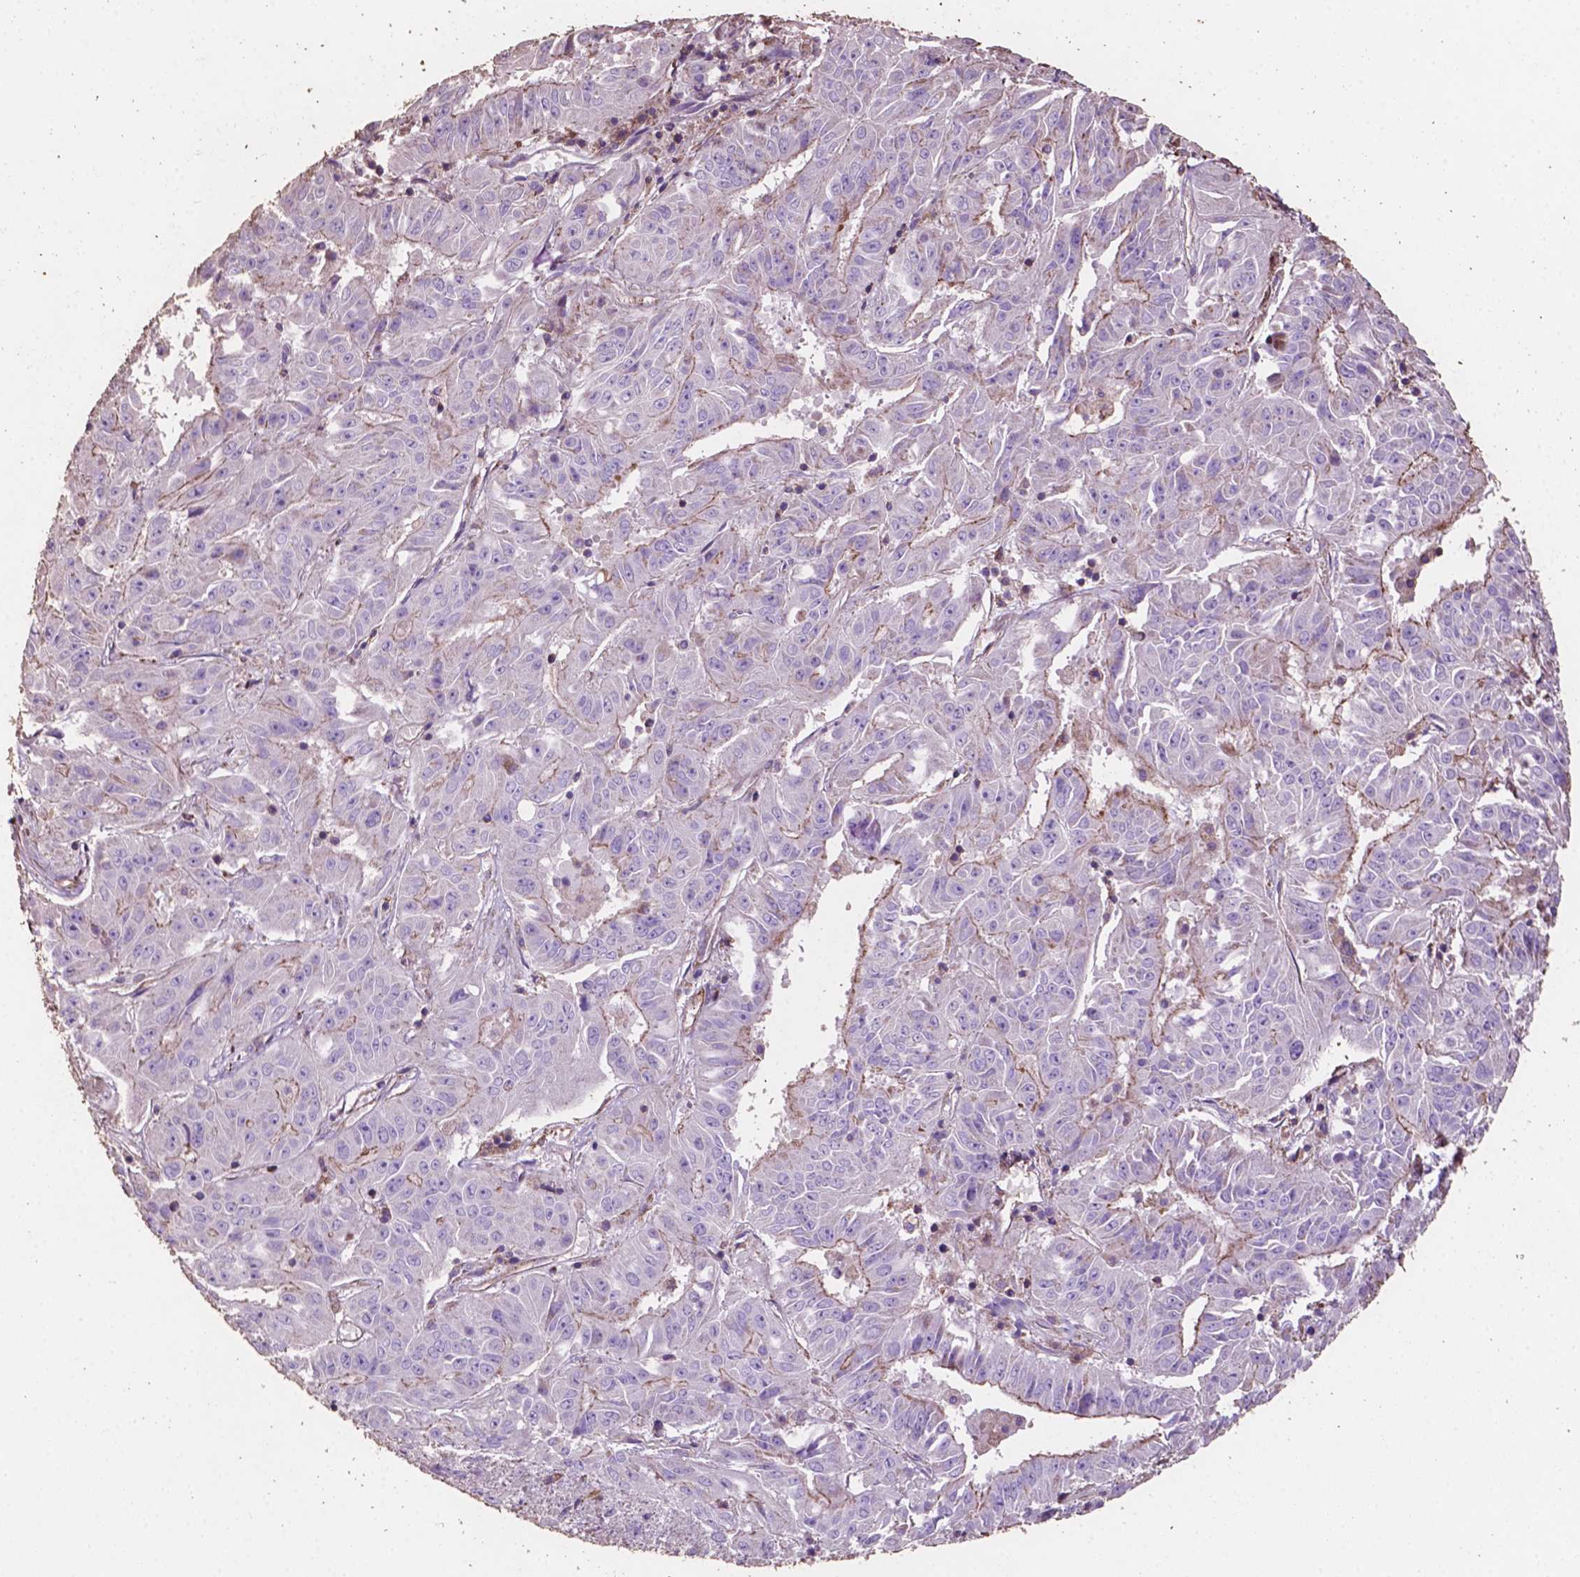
{"staining": {"intensity": "weak", "quantity": "<25%", "location": "cytoplasmic/membranous"}, "tissue": "pancreatic cancer", "cell_type": "Tumor cells", "image_type": "cancer", "snomed": [{"axis": "morphology", "description": "Adenocarcinoma, NOS"}, {"axis": "topography", "description": "Pancreas"}], "caption": "DAB immunohistochemical staining of pancreatic cancer shows no significant positivity in tumor cells.", "gene": "COMMD4", "patient": {"sex": "male", "age": 63}}